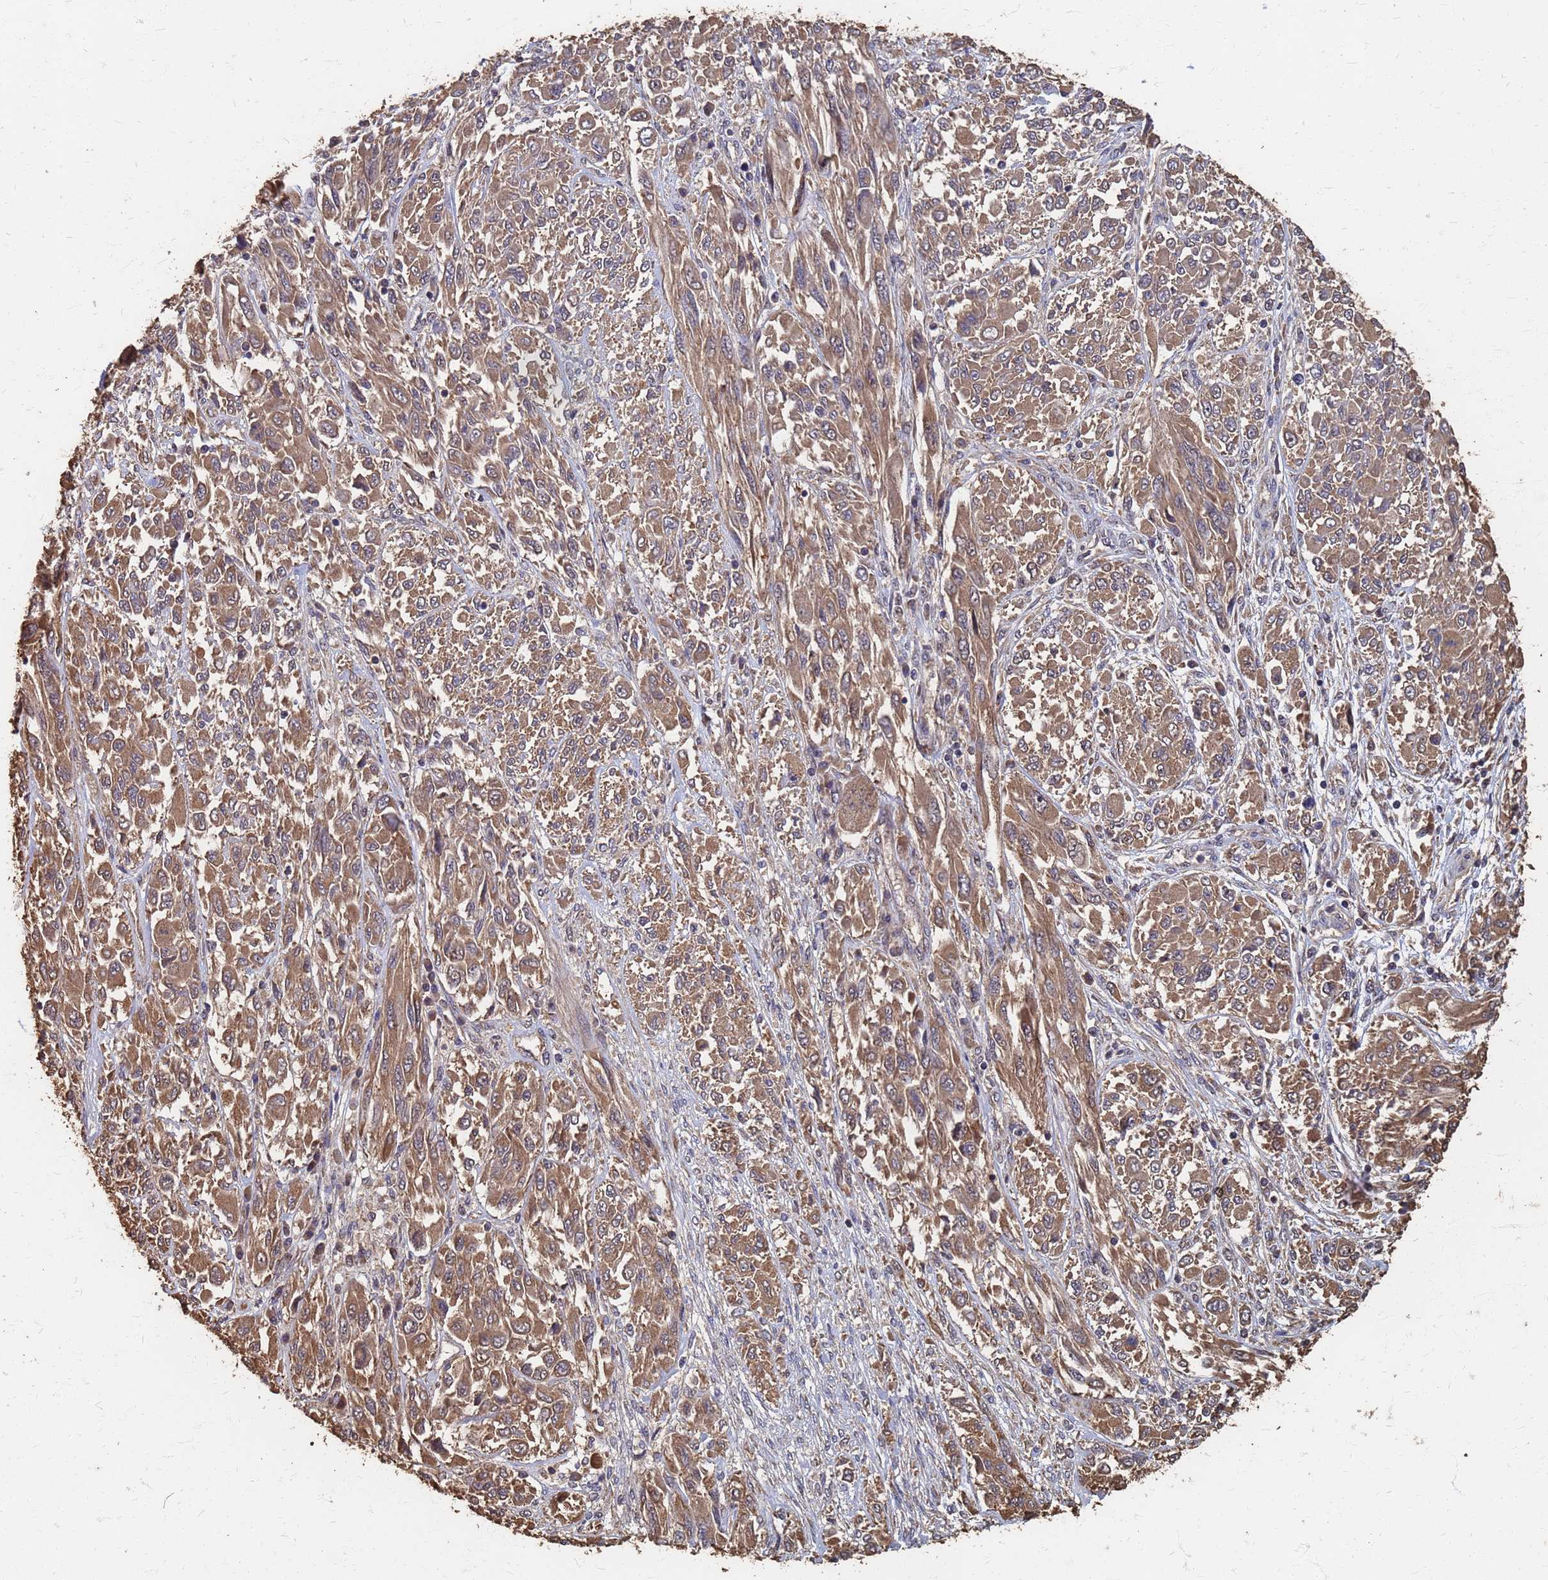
{"staining": {"intensity": "moderate", "quantity": ">75%", "location": "cytoplasmic/membranous"}, "tissue": "melanoma", "cell_type": "Tumor cells", "image_type": "cancer", "snomed": [{"axis": "morphology", "description": "Malignant melanoma, NOS"}, {"axis": "topography", "description": "Skin"}], "caption": "Protein expression analysis of human melanoma reveals moderate cytoplasmic/membranous expression in about >75% of tumor cells.", "gene": "DPH5", "patient": {"sex": "female", "age": 91}}